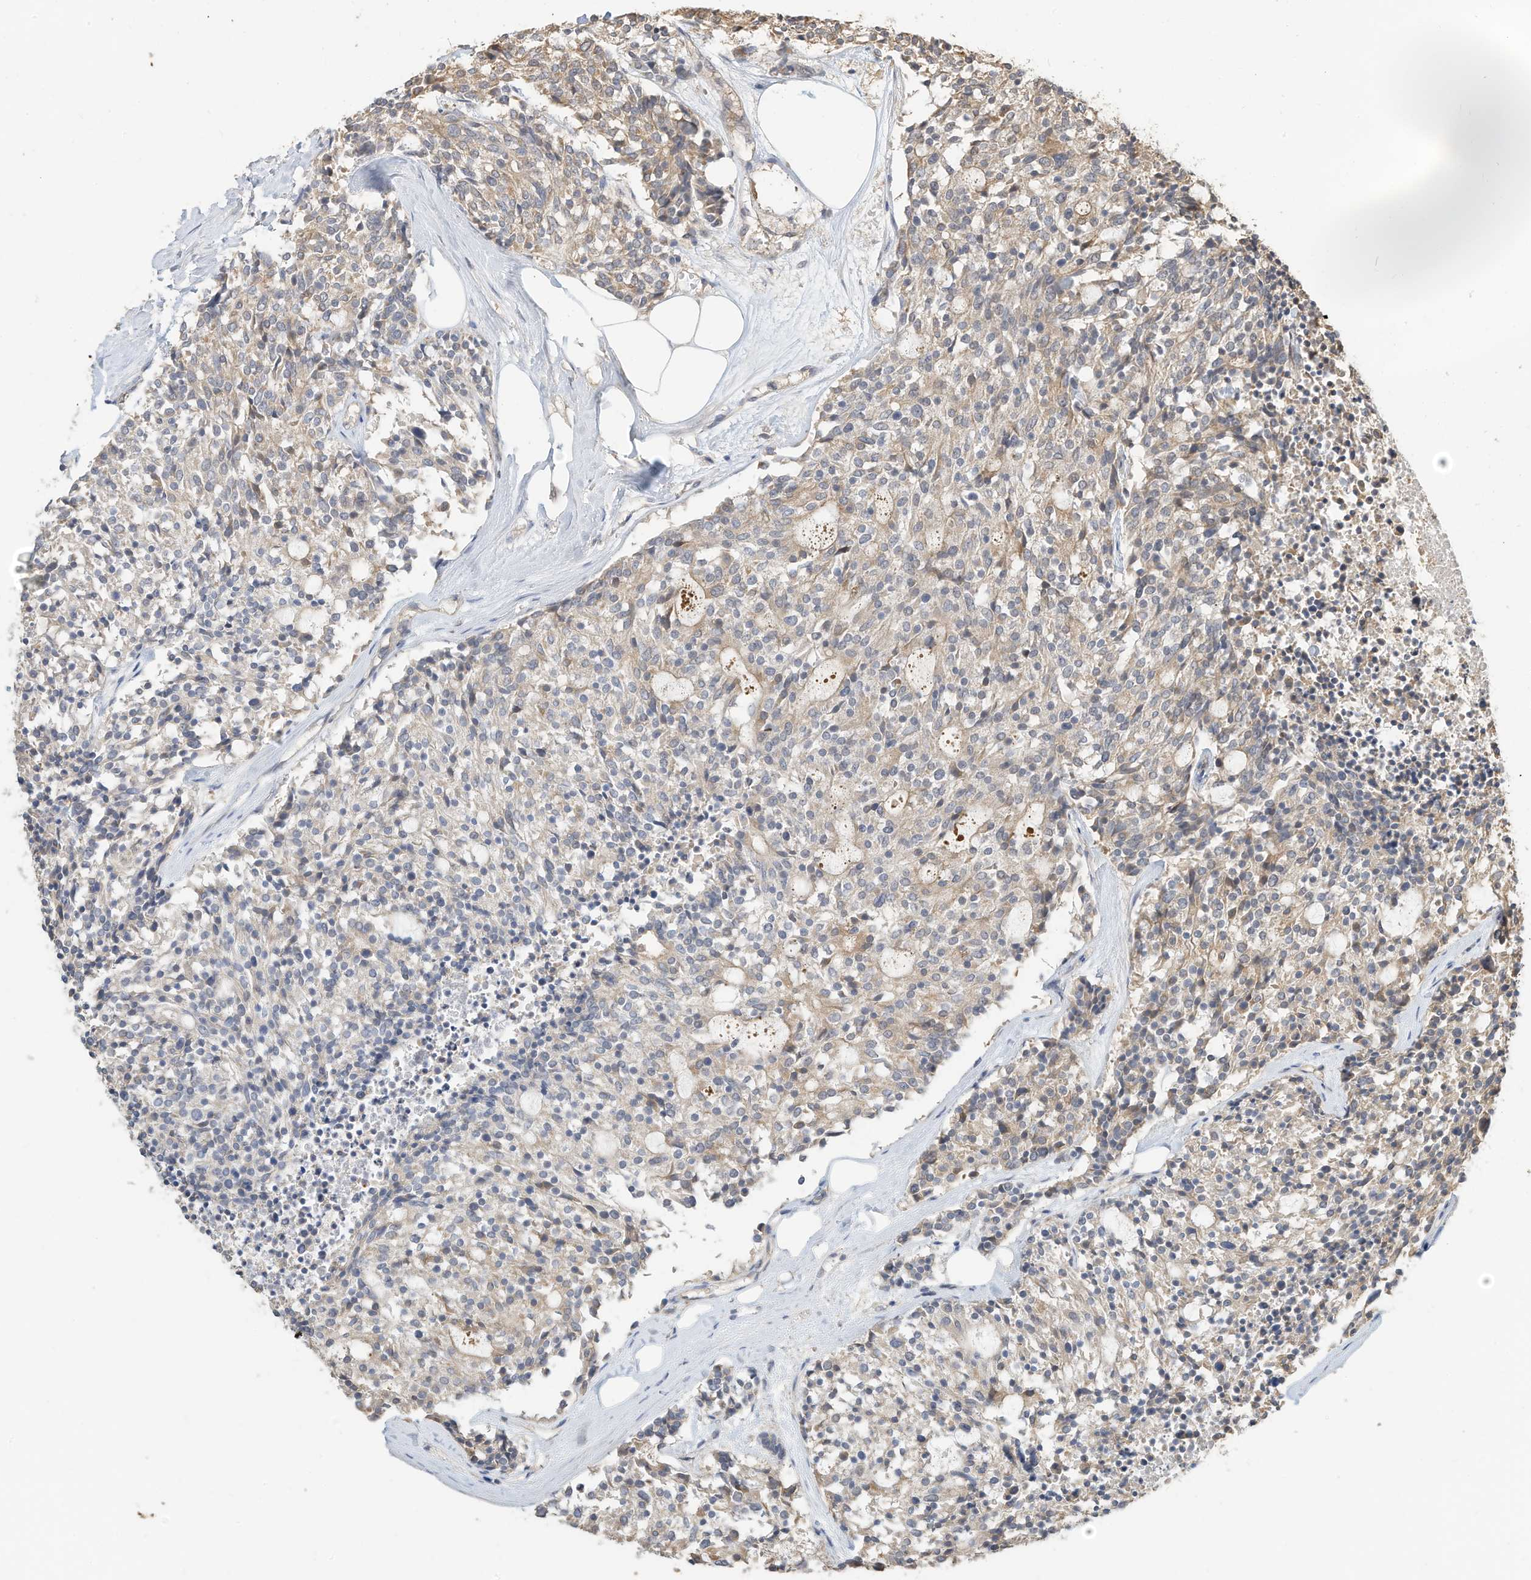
{"staining": {"intensity": "weak", "quantity": "<25%", "location": "cytoplasmic/membranous"}, "tissue": "carcinoid", "cell_type": "Tumor cells", "image_type": "cancer", "snomed": [{"axis": "morphology", "description": "Carcinoid, malignant, NOS"}, {"axis": "topography", "description": "Pancreas"}], "caption": "This micrograph is of carcinoid stained with IHC to label a protein in brown with the nuclei are counter-stained blue. There is no staining in tumor cells.", "gene": "OFD1", "patient": {"sex": "female", "age": 54}}